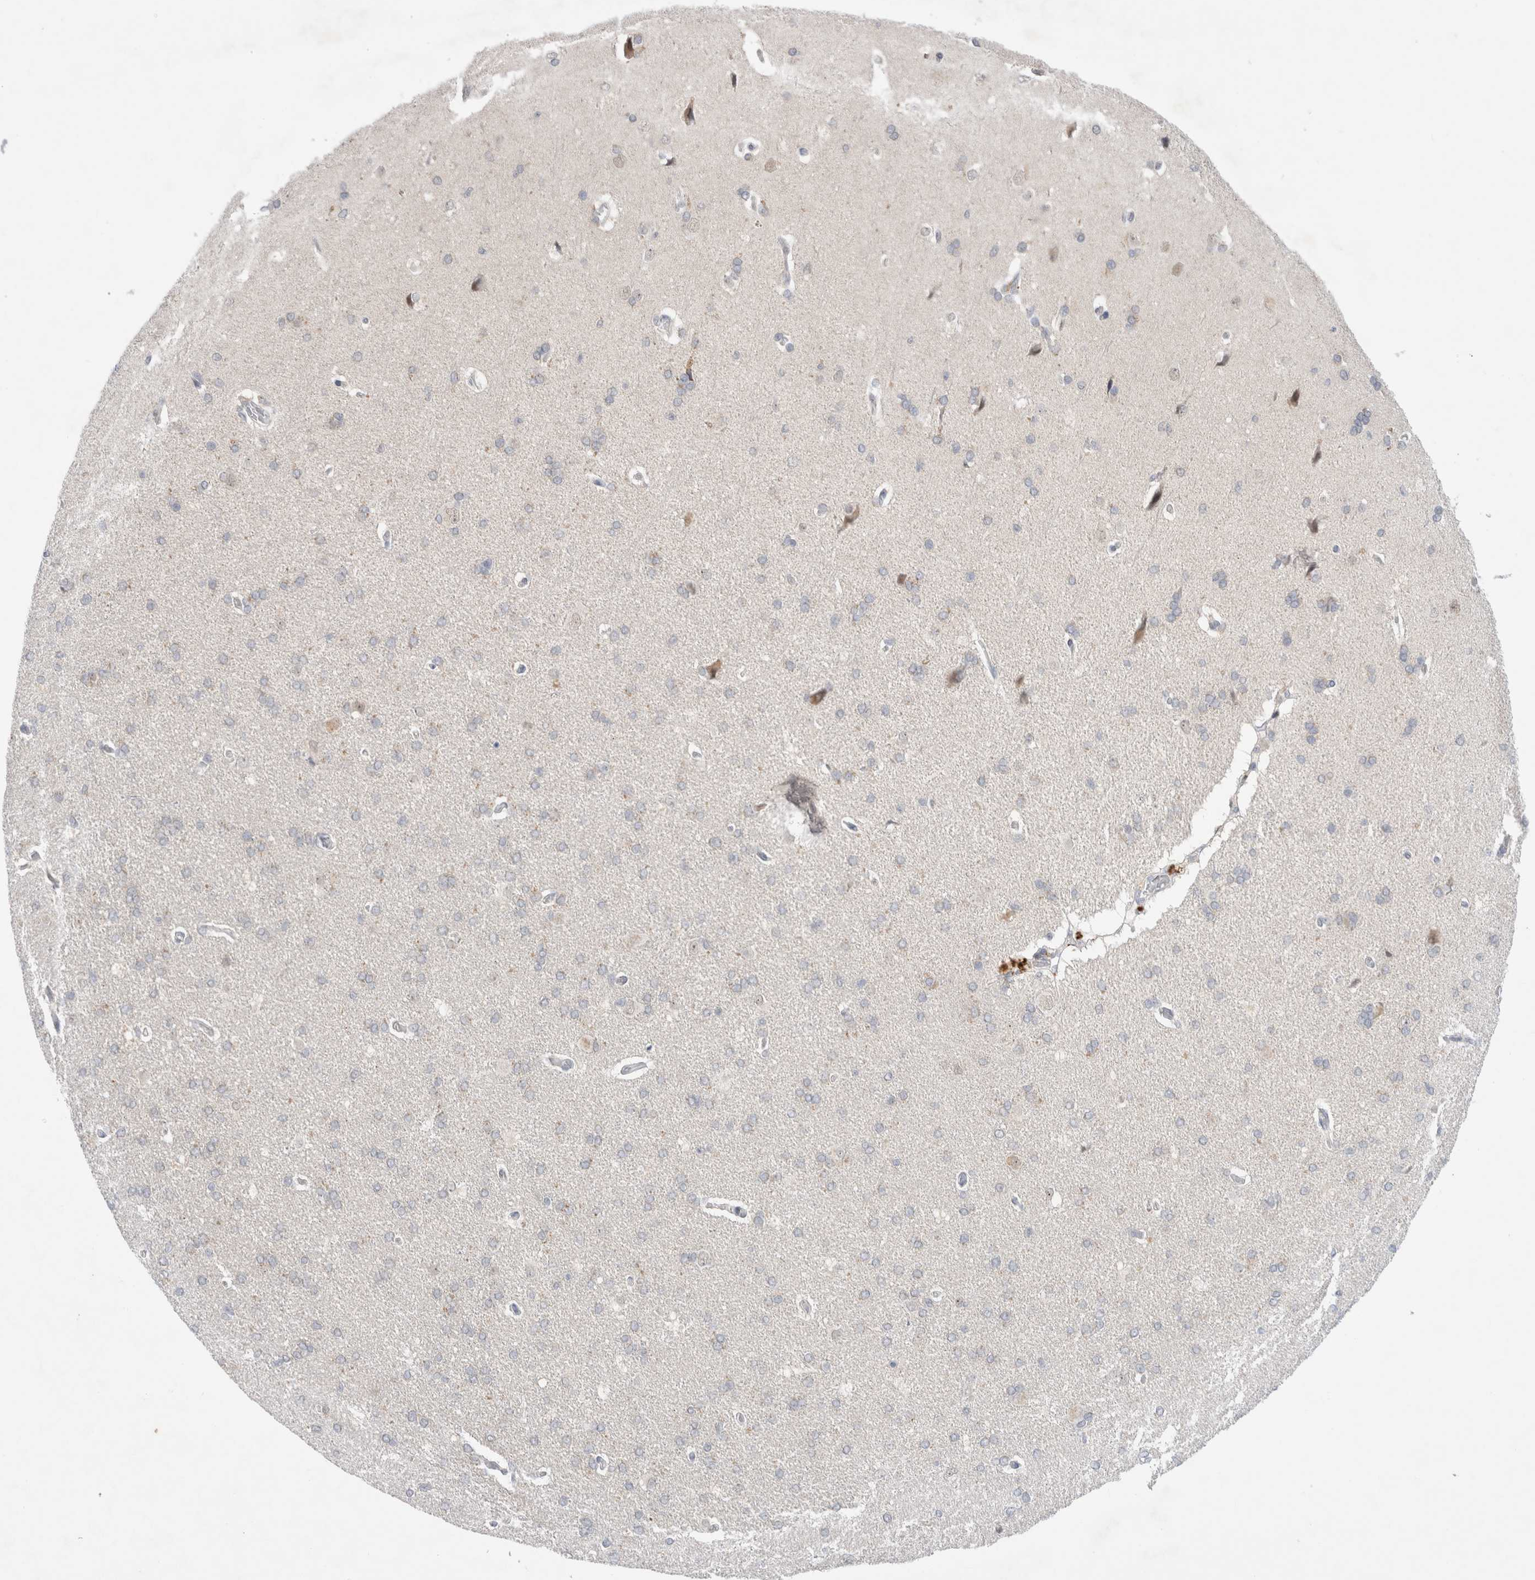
{"staining": {"intensity": "negative", "quantity": "none", "location": "none"}, "tissue": "cerebral cortex", "cell_type": "Endothelial cells", "image_type": "normal", "snomed": [{"axis": "morphology", "description": "Normal tissue, NOS"}, {"axis": "topography", "description": "Cerebral cortex"}], "caption": "Immunohistochemical staining of benign human cerebral cortex reveals no significant positivity in endothelial cells.", "gene": "CERS5", "patient": {"sex": "male", "age": 62}}